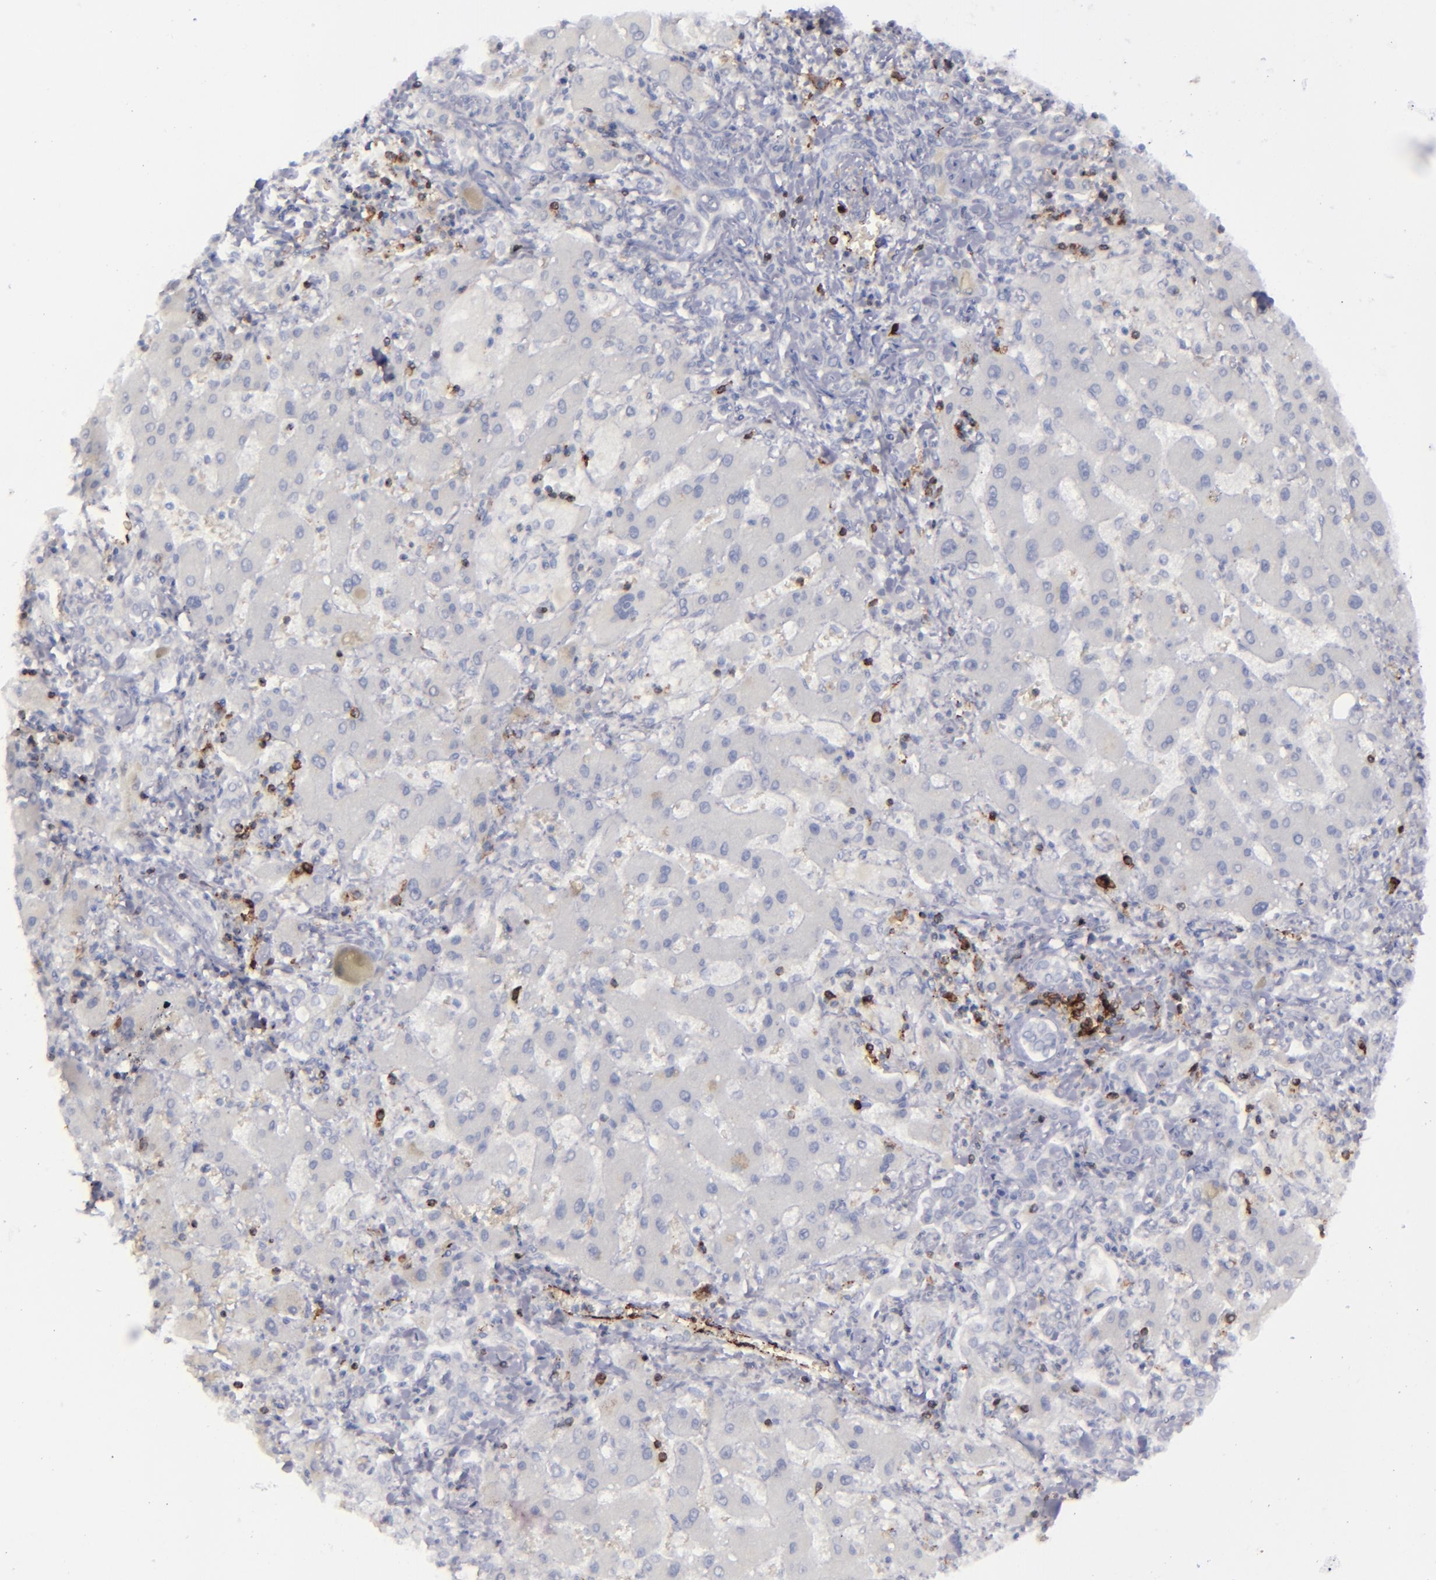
{"staining": {"intensity": "negative", "quantity": "none", "location": "none"}, "tissue": "liver cancer", "cell_type": "Tumor cells", "image_type": "cancer", "snomed": [{"axis": "morphology", "description": "Cholangiocarcinoma"}, {"axis": "topography", "description": "Liver"}], "caption": "IHC photomicrograph of neoplastic tissue: human liver cancer (cholangiocarcinoma) stained with DAB reveals no significant protein expression in tumor cells.", "gene": "CD27", "patient": {"sex": "male", "age": 50}}